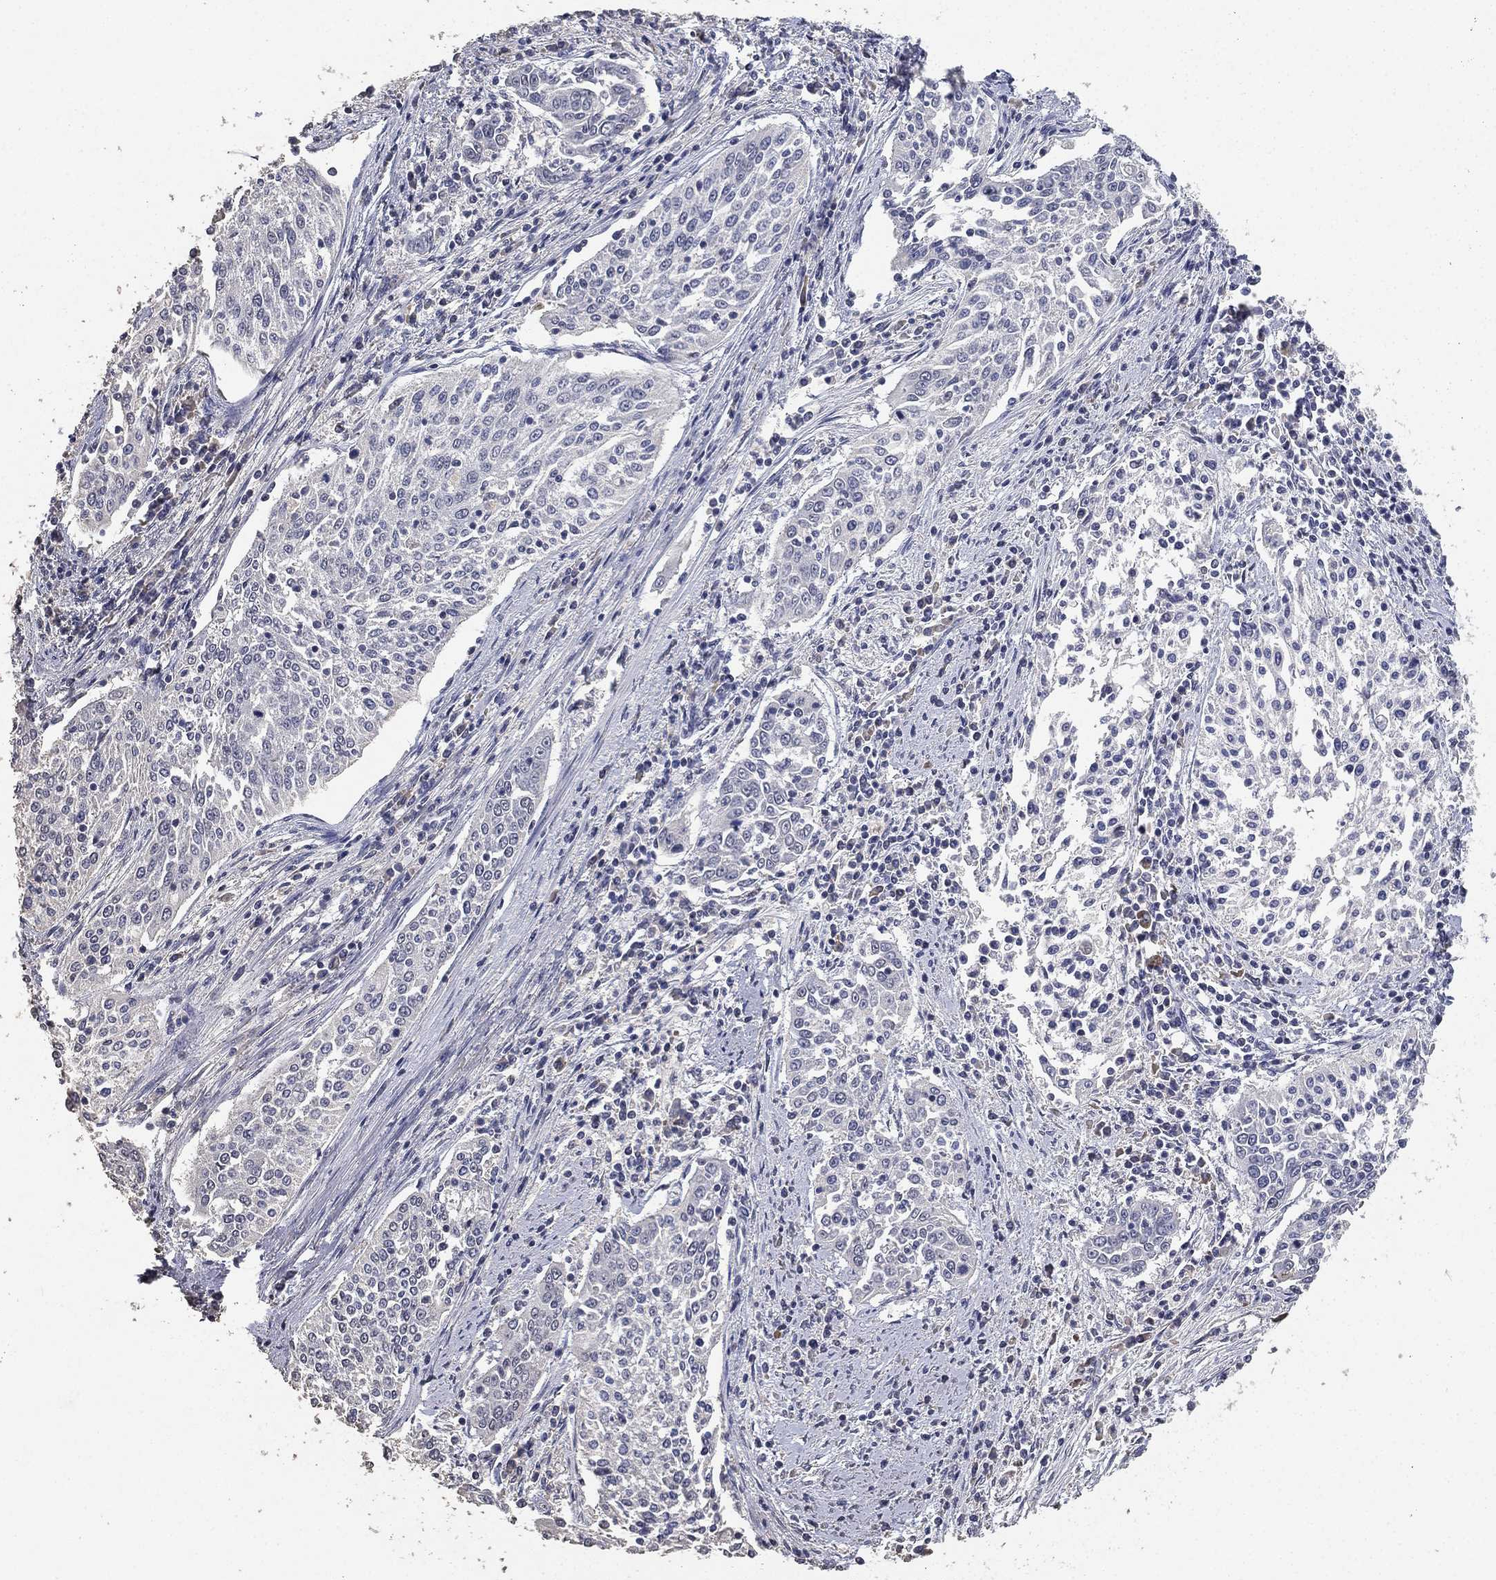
{"staining": {"intensity": "negative", "quantity": "none", "location": "none"}, "tissue": "cervical cancer", "cell_type": "Tumor cells", "image_type": "cancer", "snomed": [{"axis": "morphology", "description": "Squamous cell carcinoma, NOS"}, {"axis": "topography", "description": "Cervix"}], "caption": "Immunohistochemistry histopathology image of human cervical cancer (squamous cell carcinoma) stained for a protein (brown), which shows no positivity in tumor cells. The staining is performed using DAB (3,3'-diaminobenzidine) brown chromogen with nuclei counter-stained in using hematoxylin.", "gene": "DSG1", "patient": {"sex": "female", "age": 41}}